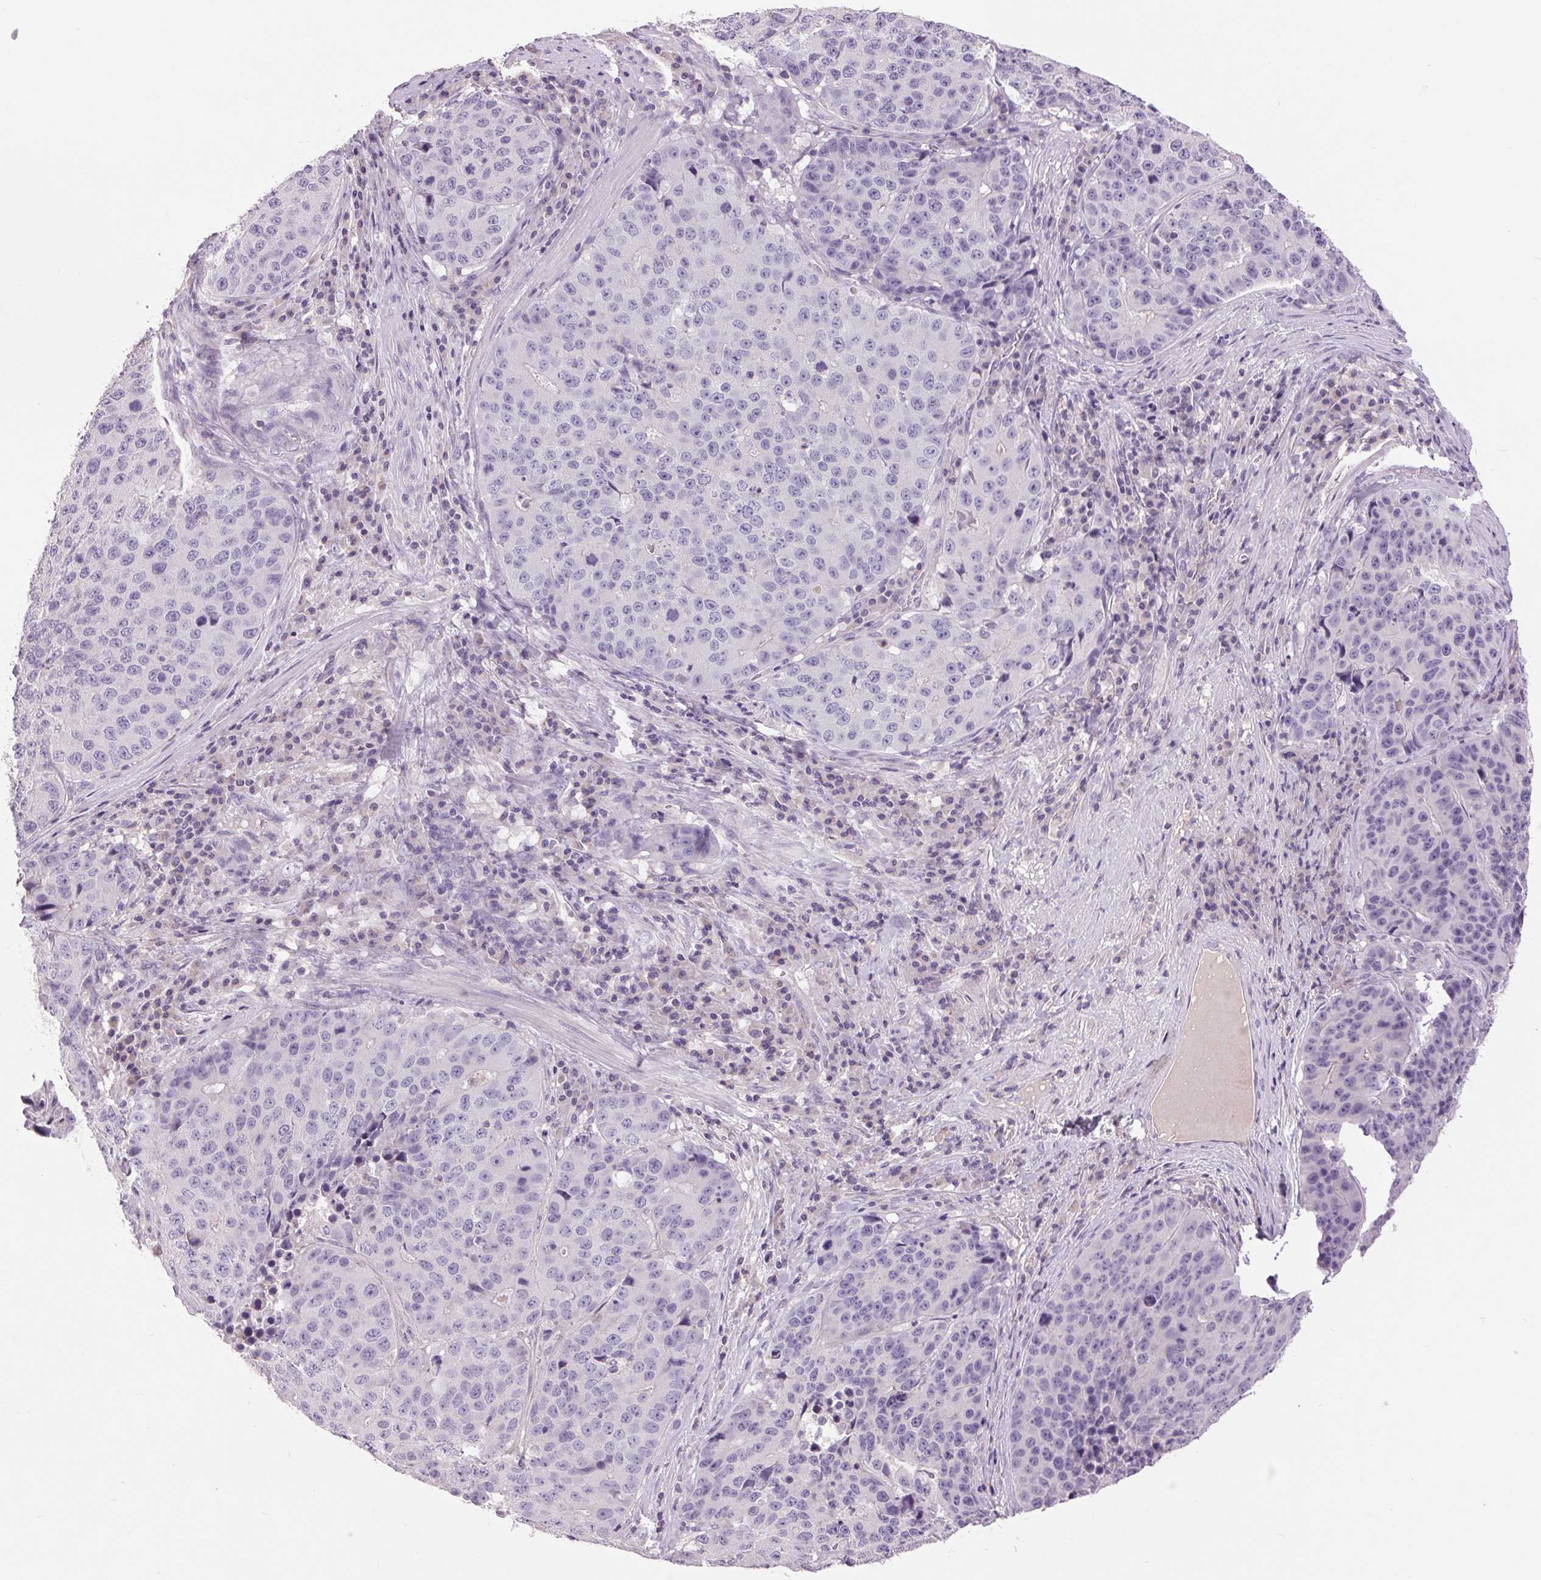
{"staining": {"intensity": "negative", "quantity": "none", "location": "none"}, "tissue": "stomach cancer", "cell_type": "Tumor cells", "image_type": "cancer", "snomed": [{"axis": "morphology", "description": "Adenocarcinoma, NOS"}, {"axis": "topography", "description": "Stomach"}], "caption": "Tumor cells show no significant protein positivity in stomach adenocarcinoma. The staining is performed using DAB brown chromogen with nuclei counter-stained in using hematoxylin.", "gene": "FXYD4", "patient": {"sex": "male", "age": 71}}